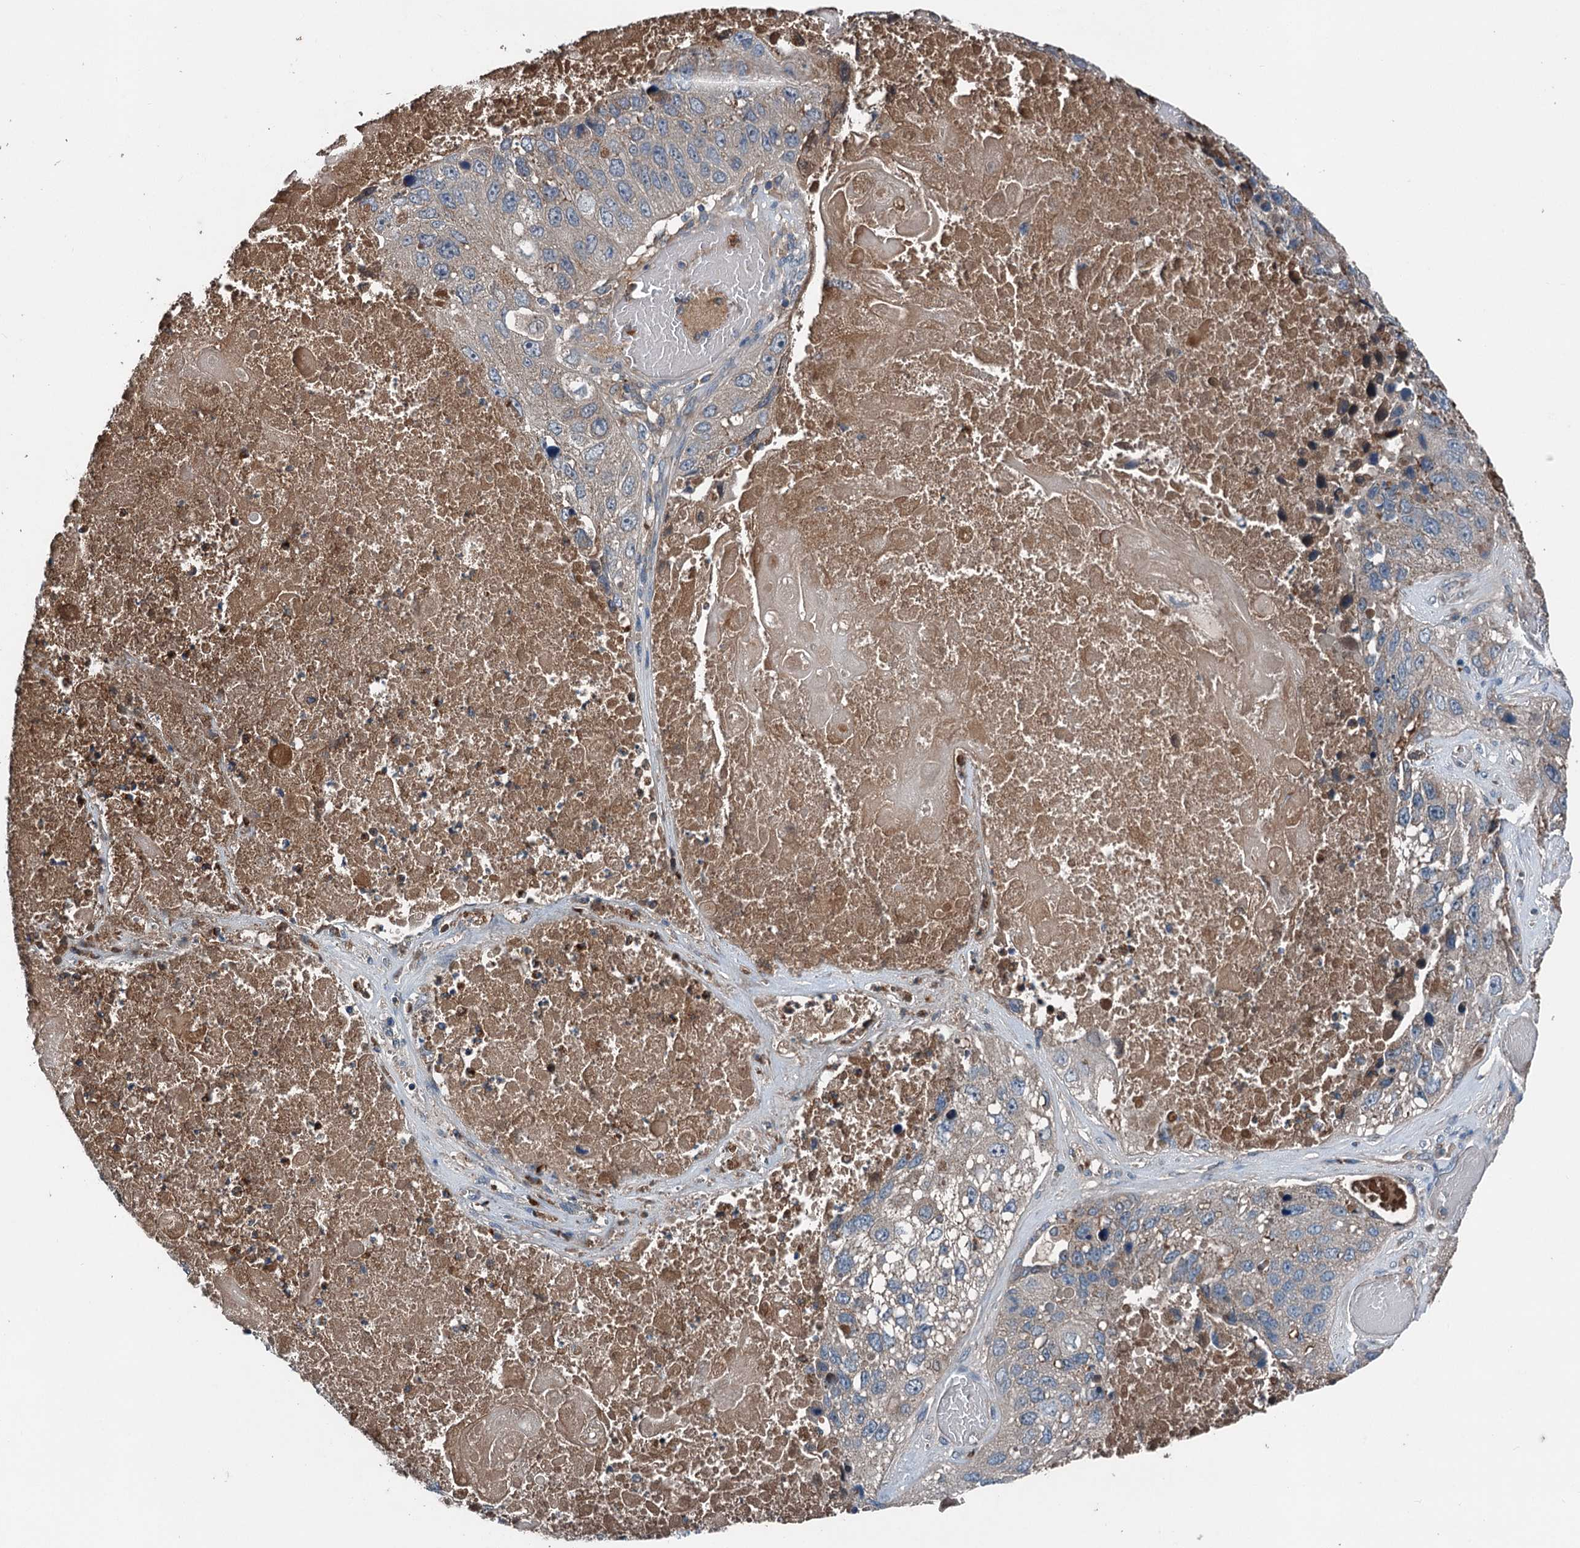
{"staining": {"intensity": "weak", "quantity": "<25%", "location": "cytoplasmic/membranous"}, "tissue": "lung cancer", "cell_type": "Tumor cells", "image_type": "cancer", "snomed": [{"axis": "morphology", "description": "Squamous cell carcinoma, NOS"}, {"axis": "topography", "description": "Lung"}], "caption": "IHC histopathology image of neoplastic tissue: lung cancer stained with DAB displays no significant protein positivity in tumor cells.", "gene": "PDSS1", "patient": {"sex": "male", "age": 61}}